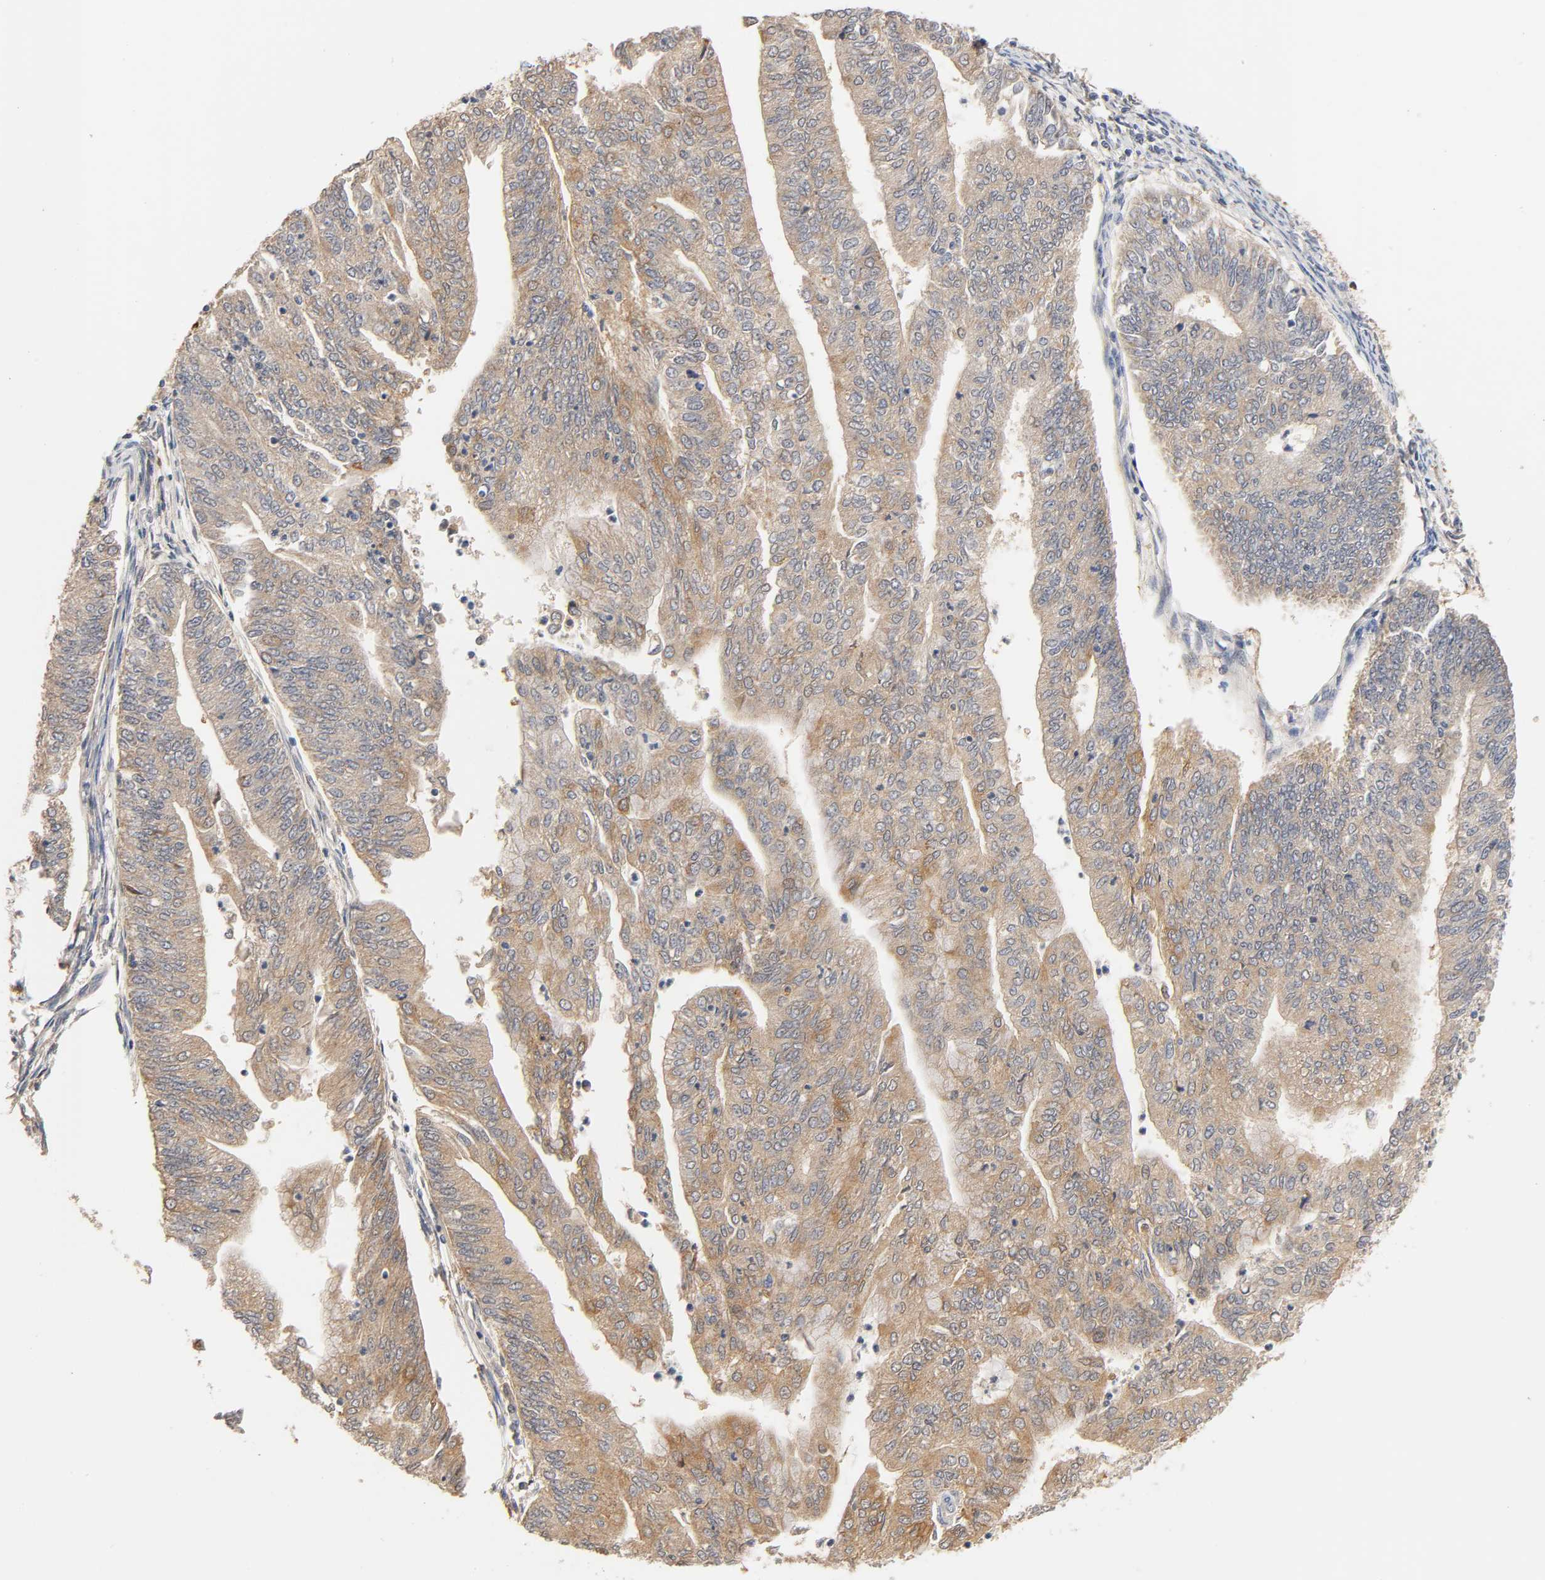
{"staining": {"intensity": "moderate", "quantity": ">75%", "location": "cytoplasmic/membranous"}, "tissue": "endometrial cancer", "cell_type": "Tumor cells", "image_type": "cancer", "snomed": [{"axis": "morphology", "description": "Adenocarcinoma, NOS"}, {"axis": "topography", "description": "Endometrium"}], "caption": "Immunohistochemistry histopathology image of neoplastic tissue: adenocarcinoma (endometrial) stained using IHC exhibits medium levels of moderate protein expression localized specifically in the cytoplasmic/membranous of tumor cells, appearing as a cytoplasmic/membranous brown color.", "gene": "GSTZ1", "patient": {"sex": "female", "age": 59}}